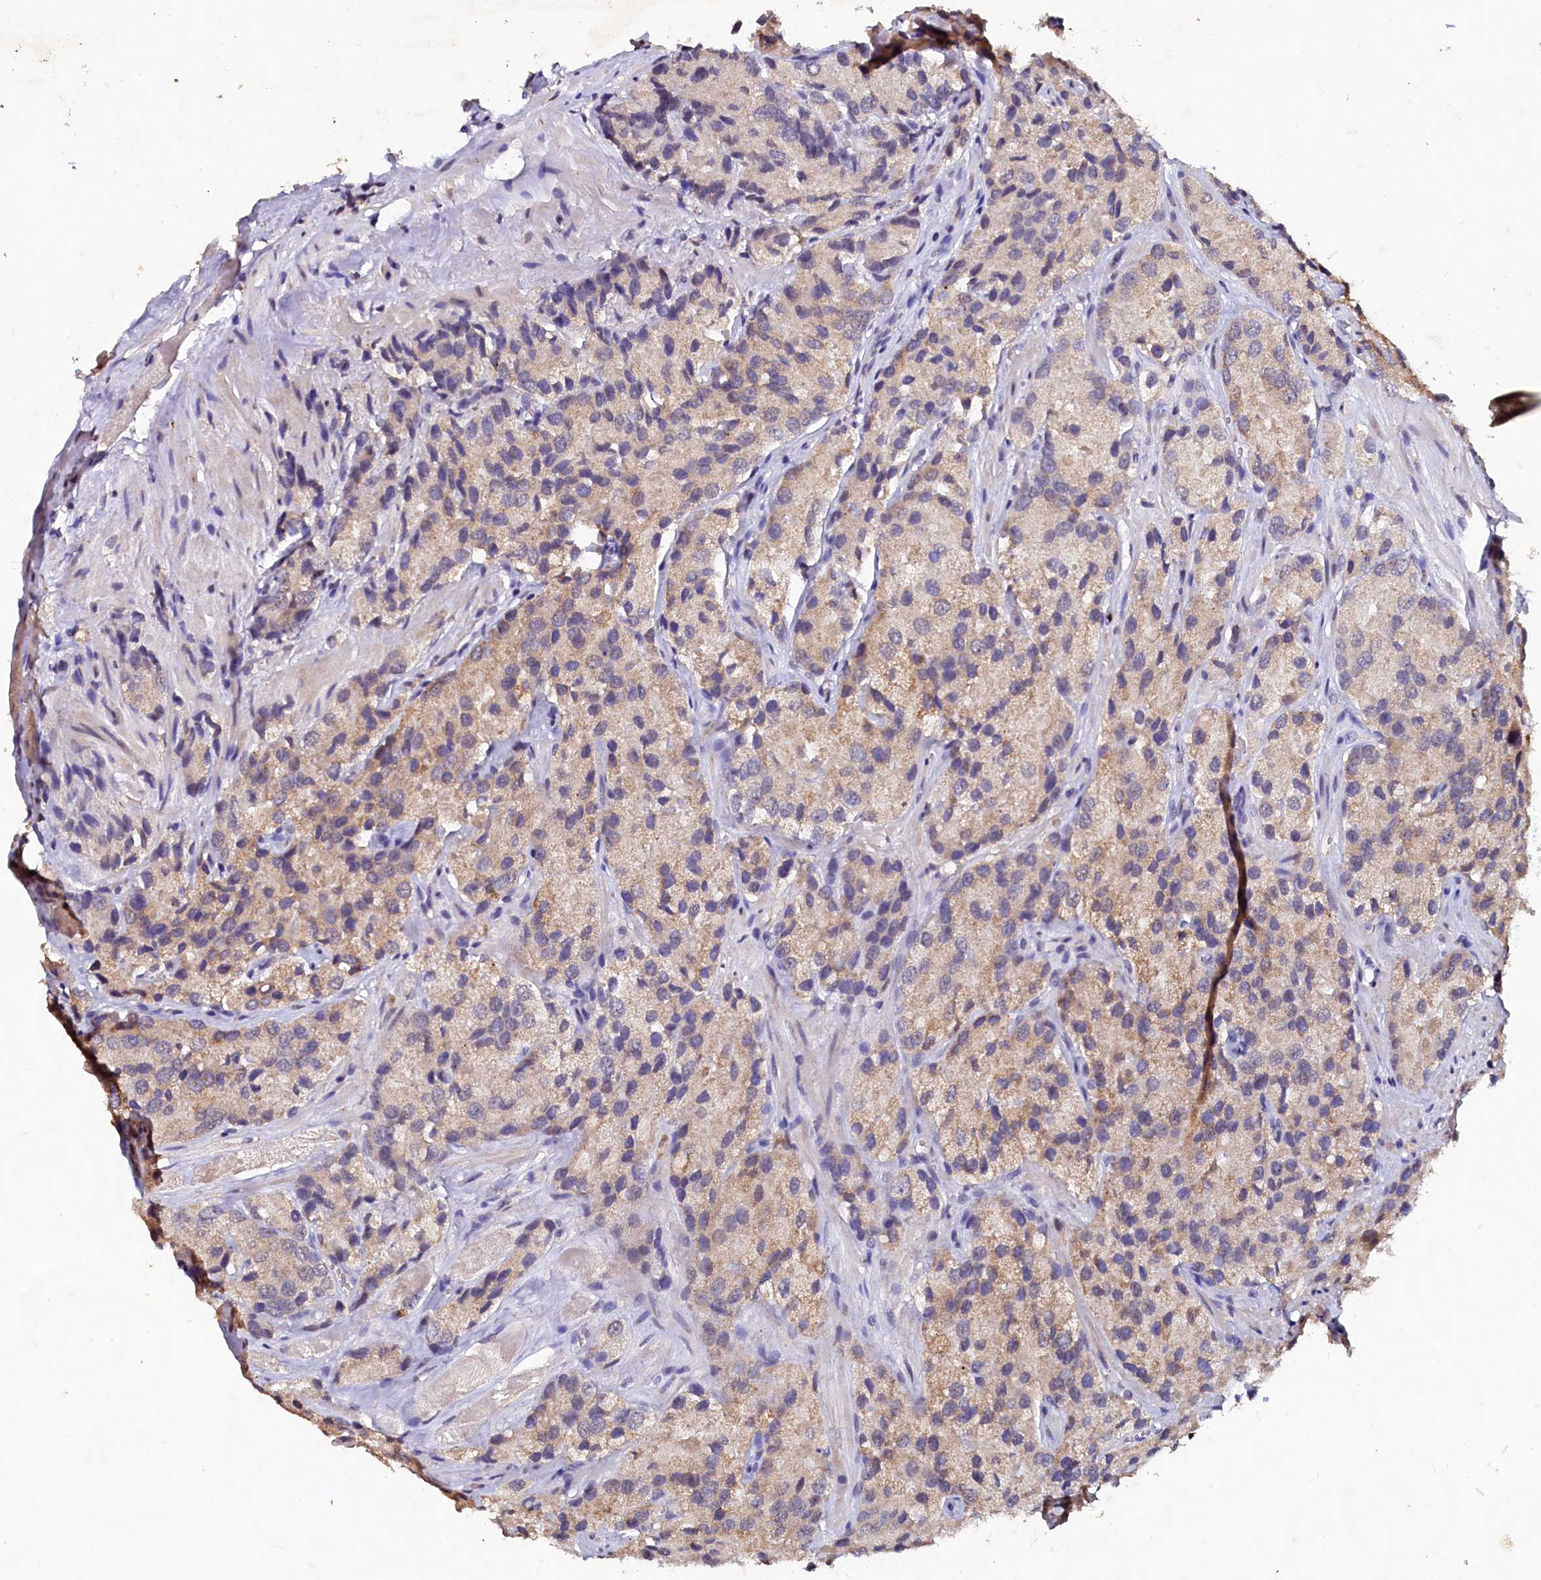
{"staining": {"intensity": "weak", "quantity": "<25%", "location": "cytoplasmic/membranous"}, "tissue": "prostate cancer", "cell_type": "Tumor cells", "image_type": "cancer", "snomed": [{"axis": "morphology", "description": "Adenocarcinoma, High grade"}, {"axis": "topography", "description": "Prostate"}], "caption": "This micrograph is of prostate high-grade adenocarcinoma stained with immunohistochemistry (IHC) to label a protein in brown with the nuclei are counter-stained blue. There is no expression in tumor cells.", "gene": "CSTPP1", "patient": {"sex": "male", "age": 66}}